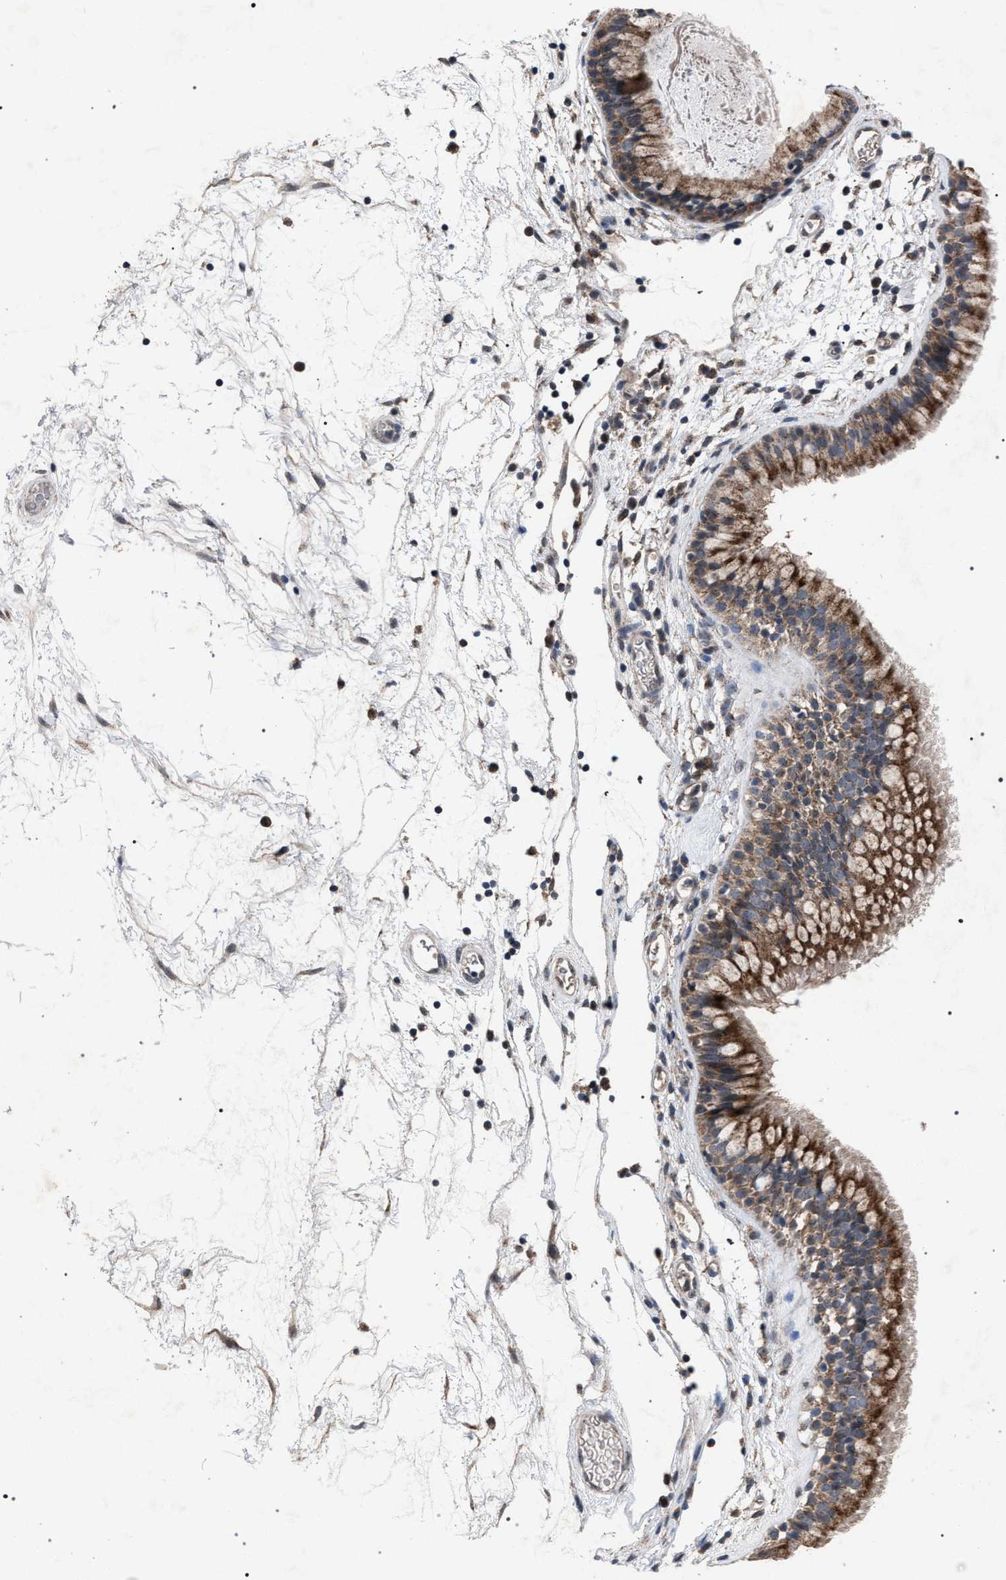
{"staining": {"intensity": "moderate", "quantity": ">75%", "location": "cytoplasmic/membranous"}, "tissue": "nasopharynx", "cell_type": "Respiratory epithelial cells", "image_type": "normal", "snomed": [{"axis": "morphology", "description": "Normal tissue, NOS"}, {"axis": "morphology", "description": "Inflammation, NOS"}, {"axis": "topography", "description": "Nasopharynx"}], "caption": "Moderate cytoplasmic/membranous staining is seen in approximately >75% of respiratory epithelial cells in unremarkable nasopharynx. (DAB = brown stain, brightfield microscopy at high magnification).", "gene": "HSD17B4", "patient": {"sex": "male", "age": 48}}